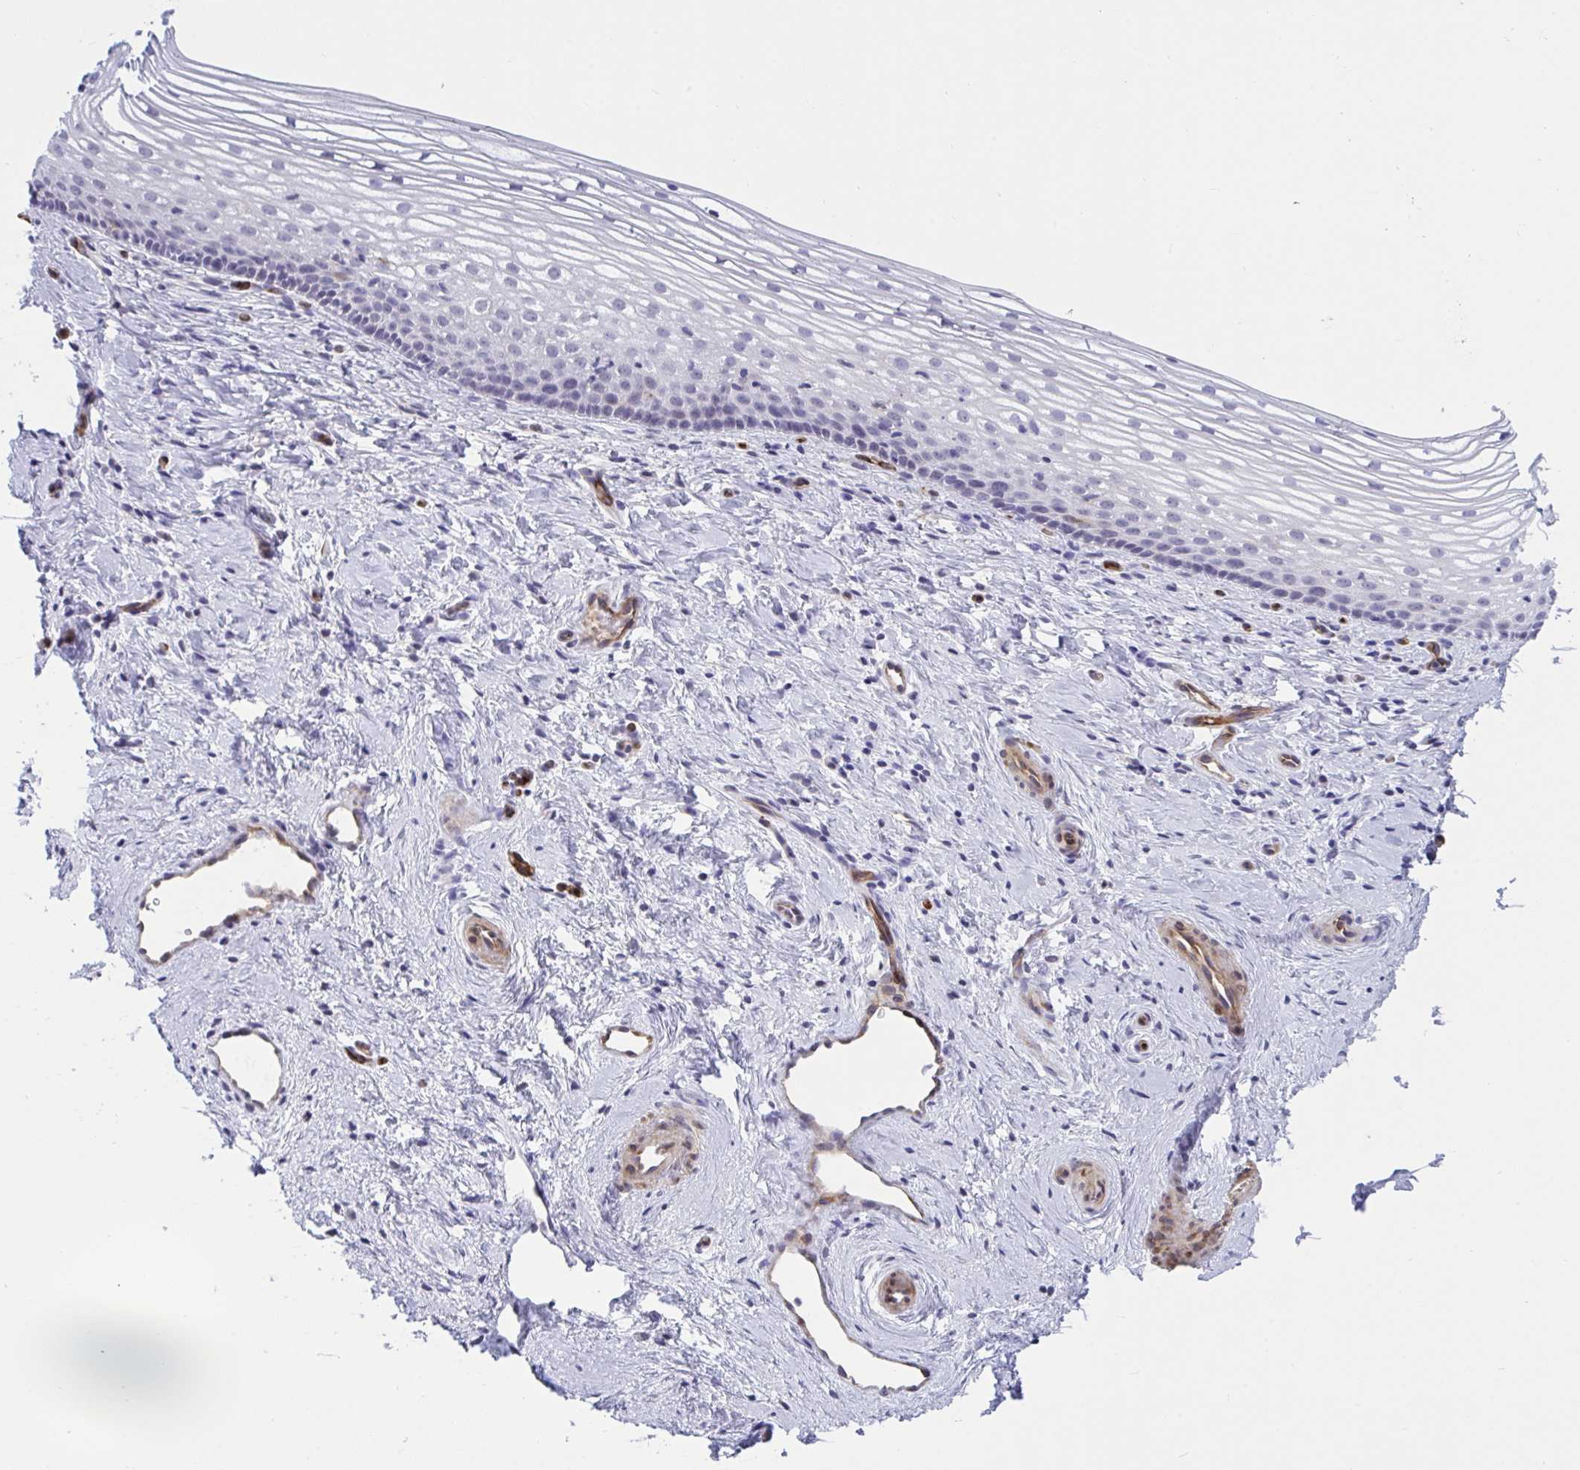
{"staining": {"intensity": "negative", "quantity": "none", "location": "none"}, "tissue": "vagina", "cell_type": "Squamous epithelial cells", "image_type": "normal", "snomed": [{"axis": "morphology", "description": "Normal tissue, NOS"}, {"axis": "topography", "description": "Vagina"}], "caption": "High magnification brightfield microscopy of unremarkable vagina stained with DAB (3,3'-diaminobenzidine) (brown) and counterstained with hematoxylin (blue): squamous epithelial cells show no significant staining. Brightfield microscopy of immunohistochemistry stained with DAB (3,3'-diaminobenzidine) (brown) and hematoxylin (blue), captured at high magnification.", "gene": "EML1", "patient": {"sex": "female", "age": 51}}